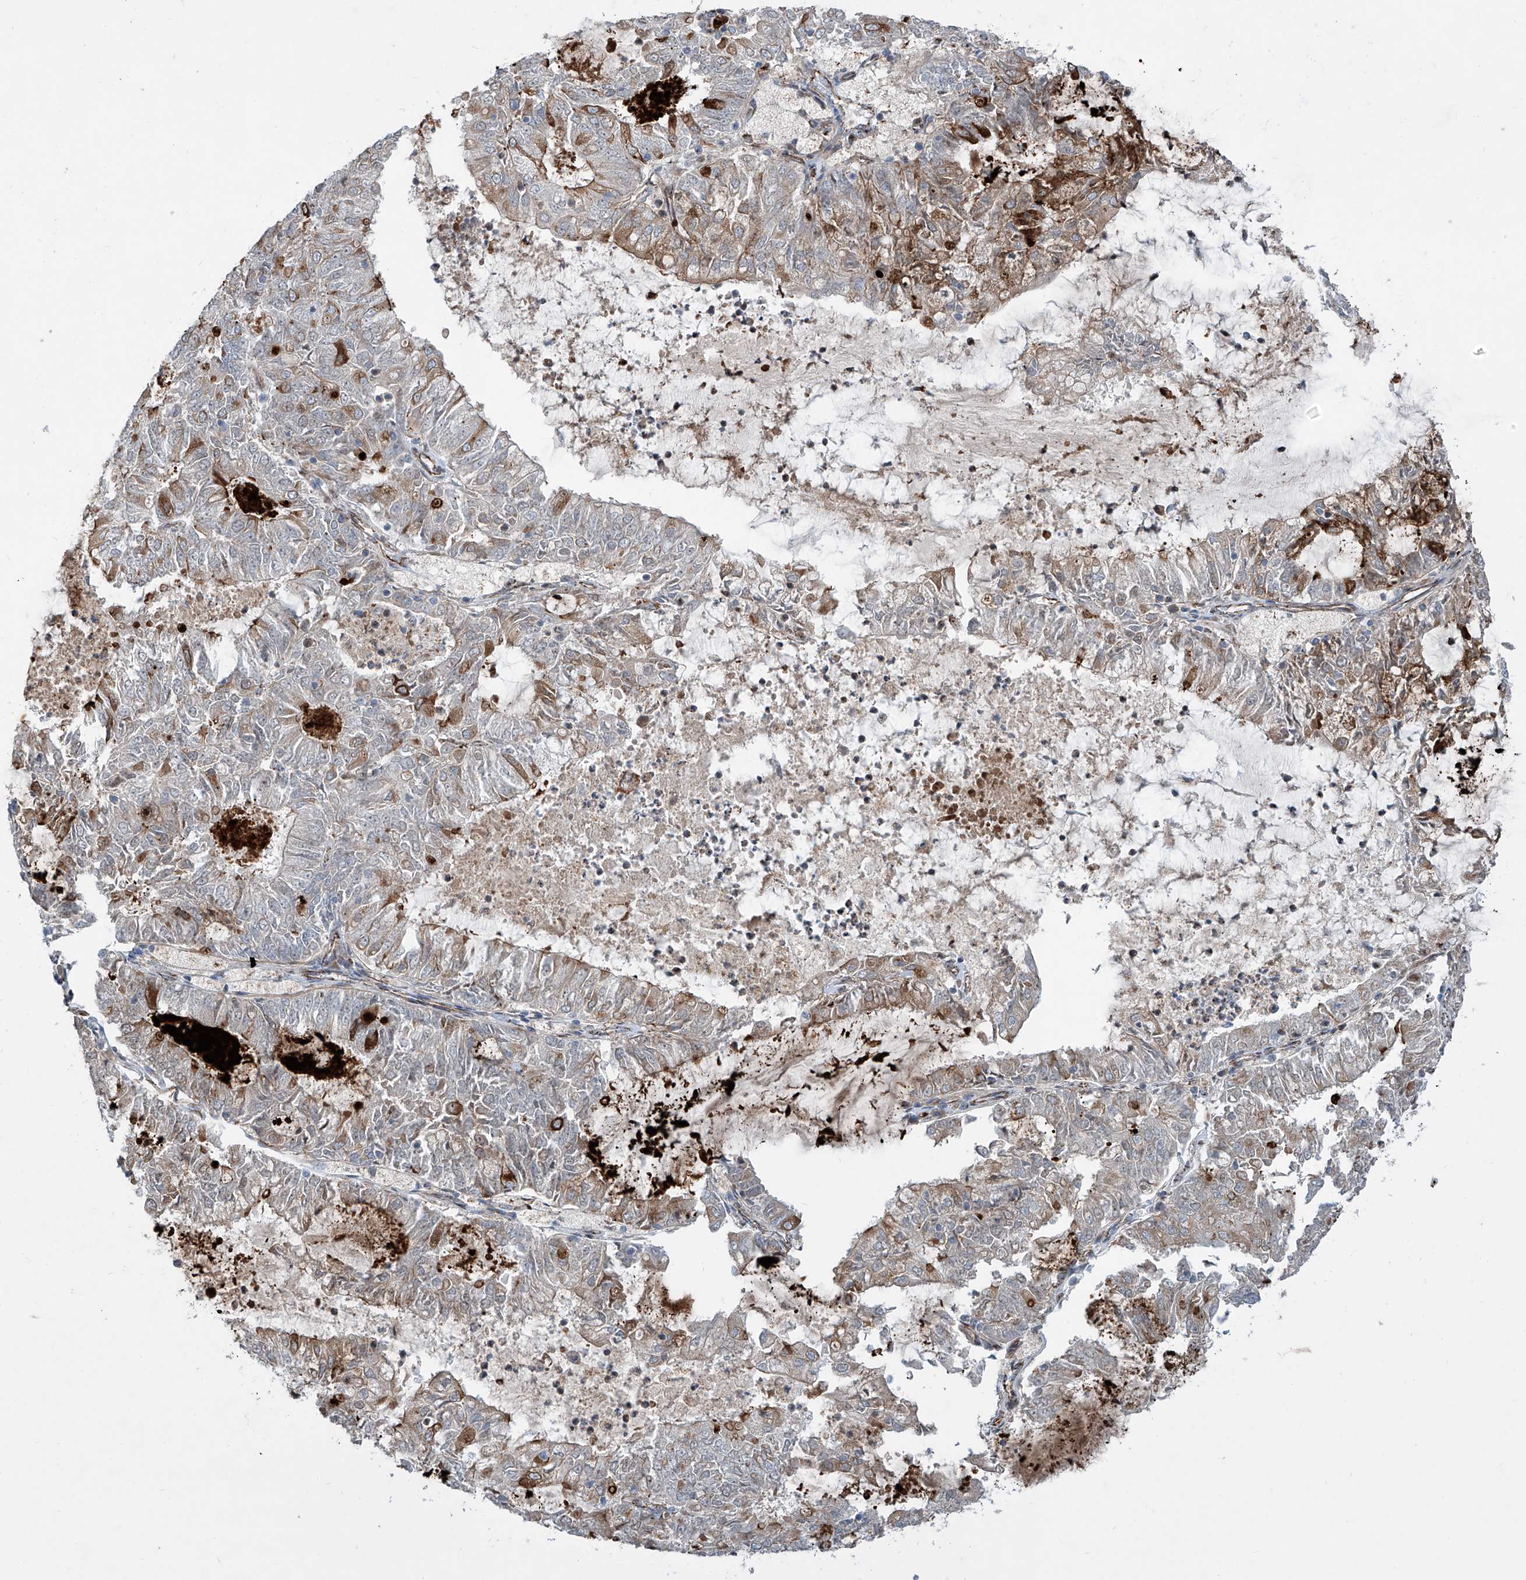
{"staining": {"intensity": "moderate", "quantity": "<25%", "location": "cytoplasmic/membranous"}, "tissue": "endometrial cancer", "cell_type": "Tumor cells", "image_type": "cancer", "snomed": [{"axis": "morphology", "description": "Adenocarcinoma, NOS"}, {"axis": "topography", "description": "Endometrium"}], "caption": "A micrograph showing moderate cytoplasmic/membranous positivity in approximately <25% of tumor cells in adenocarcinoma (endometrial), as visualized by brown immunohistochemical staining.", "gene": "CDH5", "patient": {"sex": "female", "age": 57}}